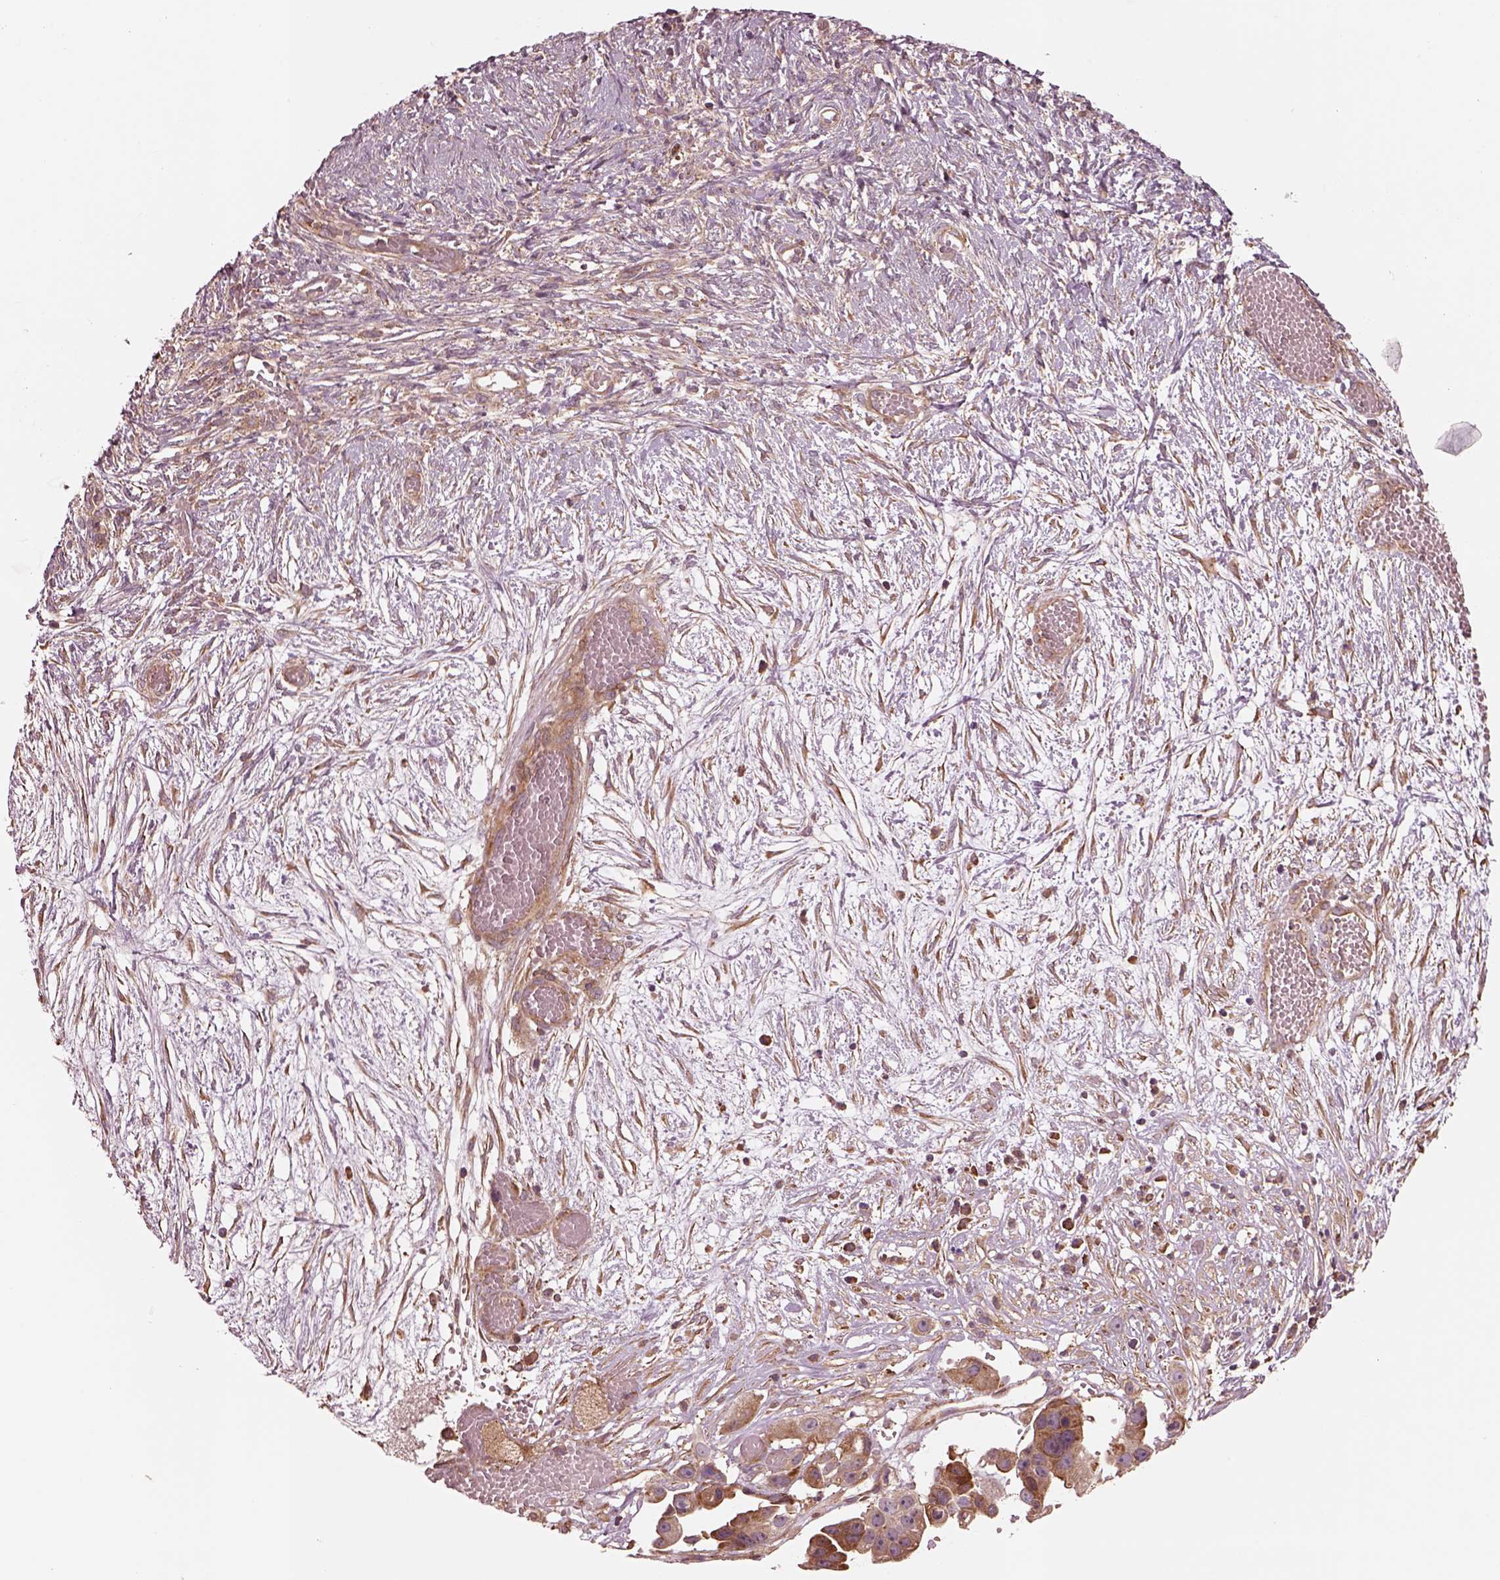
{"staining": {"intensity": "moderate", "quantity": "25%-75%", "location": "cytoplasmic/membranous"}, "tissue": "ovarian cancer", "cell_type": "Tumor cells", "image_type": "cancer", "snomed": [{"axis": "morphology", "description": "Cystadenocarcinoma, serous, NOS"}, {"axis": "topography", "description": "Ovary"}], "caption": "Moderate cytoplasmic/membranous staining for a protein is appreciated in approximately 25%-75% of tumor cells of serous cystadenocarcinoma (ovarian) using immunohistochemistry.", "gene": "ASCC2", "patient": {"sex": "female", "age": 56}}